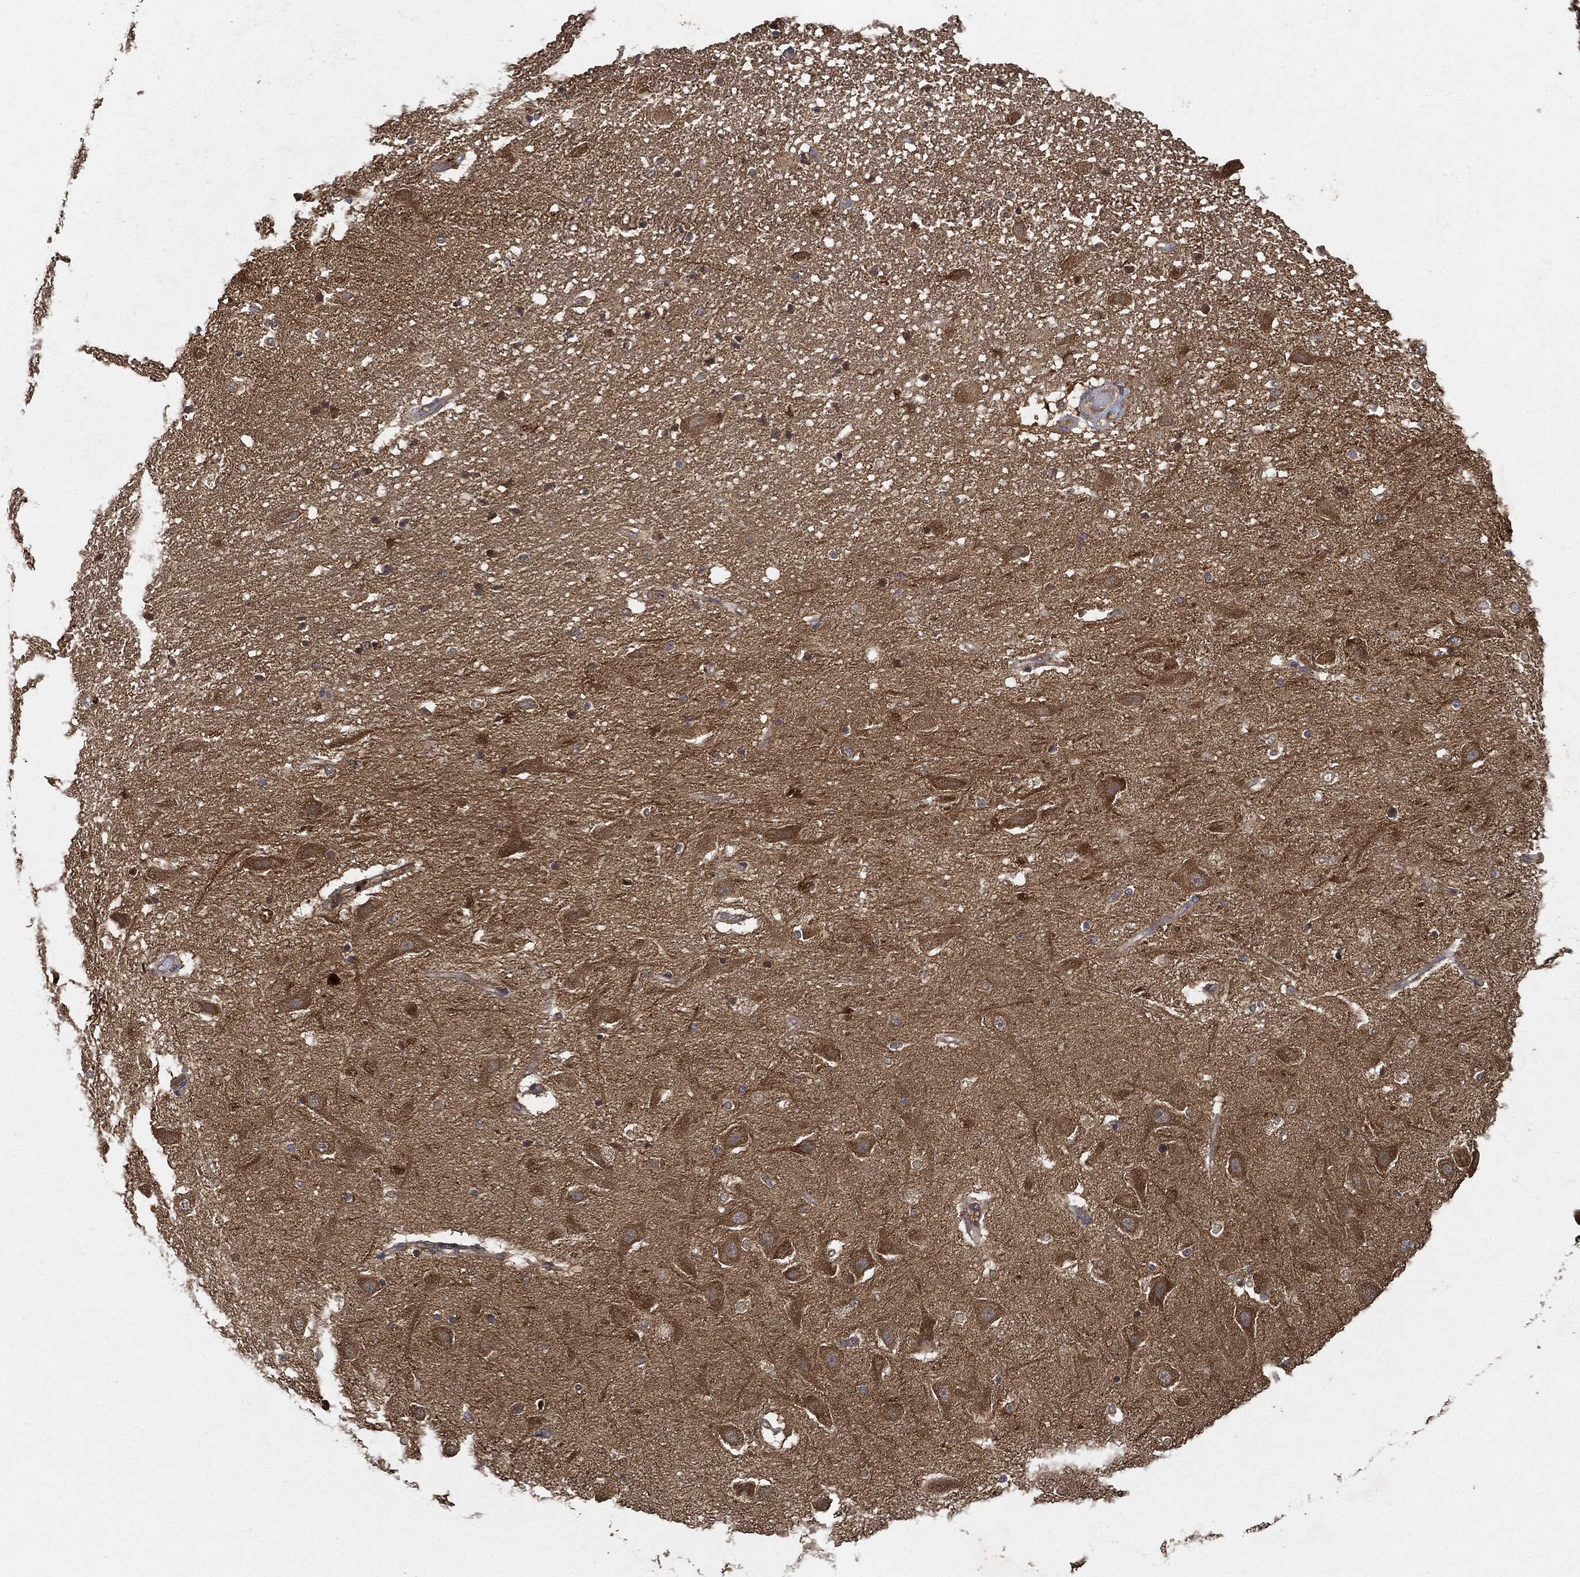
{"staining": {"intensity": "negative", "quantity": "none", "location": "none"}, "tissue": "hippocampus", "cell_type": "Glial cells", "image_type": "normal", "snomed": [{"axis": "morphology", "description": "Normal tissue, NOS"}, {"axis": "topography", "description": "Hippocampus"}], "caption": "High magnification brightfield microscopy of benign hippocampus stained with DAB (3,3'-diaminobenzidine) (brown) and counterstained with hematoxylin (blue): glial cells show no significant expression.", "gene": "BRAF", "patient": {"sex": "male", "age": 49}}